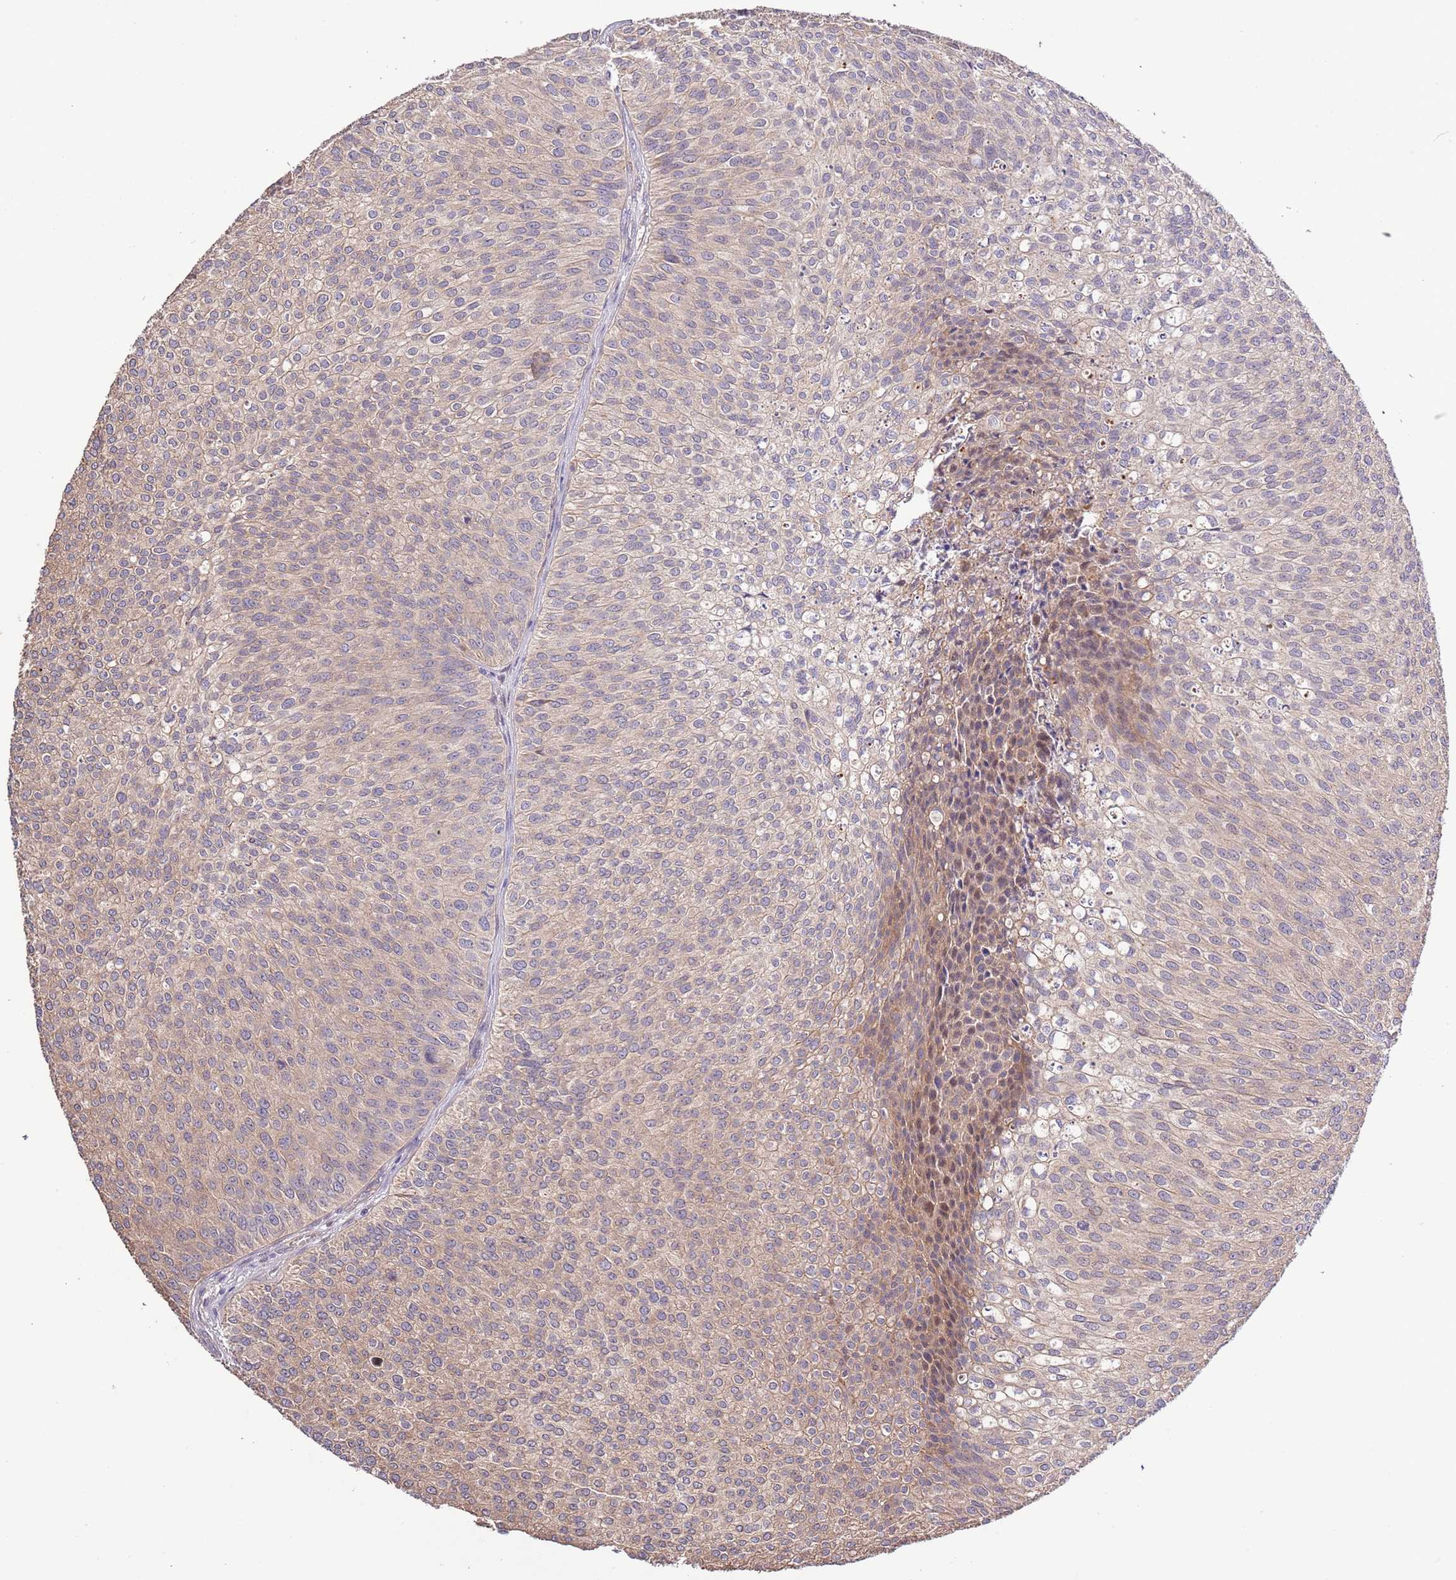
{"staining": {"intensity": "weak", "quantity": ">75%", "location": "cytoplasmic/membranous"}, "tissue": "urothelial cancer", "cell_type": "Tumor cells", "image_type": "cancer", "snomed": [{"axis": "morphology", "description": "Urothelial carcinoma, Low grade"}, {"axis": "topography", "description": "Urinary bladder"}], "caption": "Human urothelial cancer stained with a protein marker reveals weak staining in tumor cells.", "gene": "LIPJ", "patient": {"sex": "male", "age": 84}}